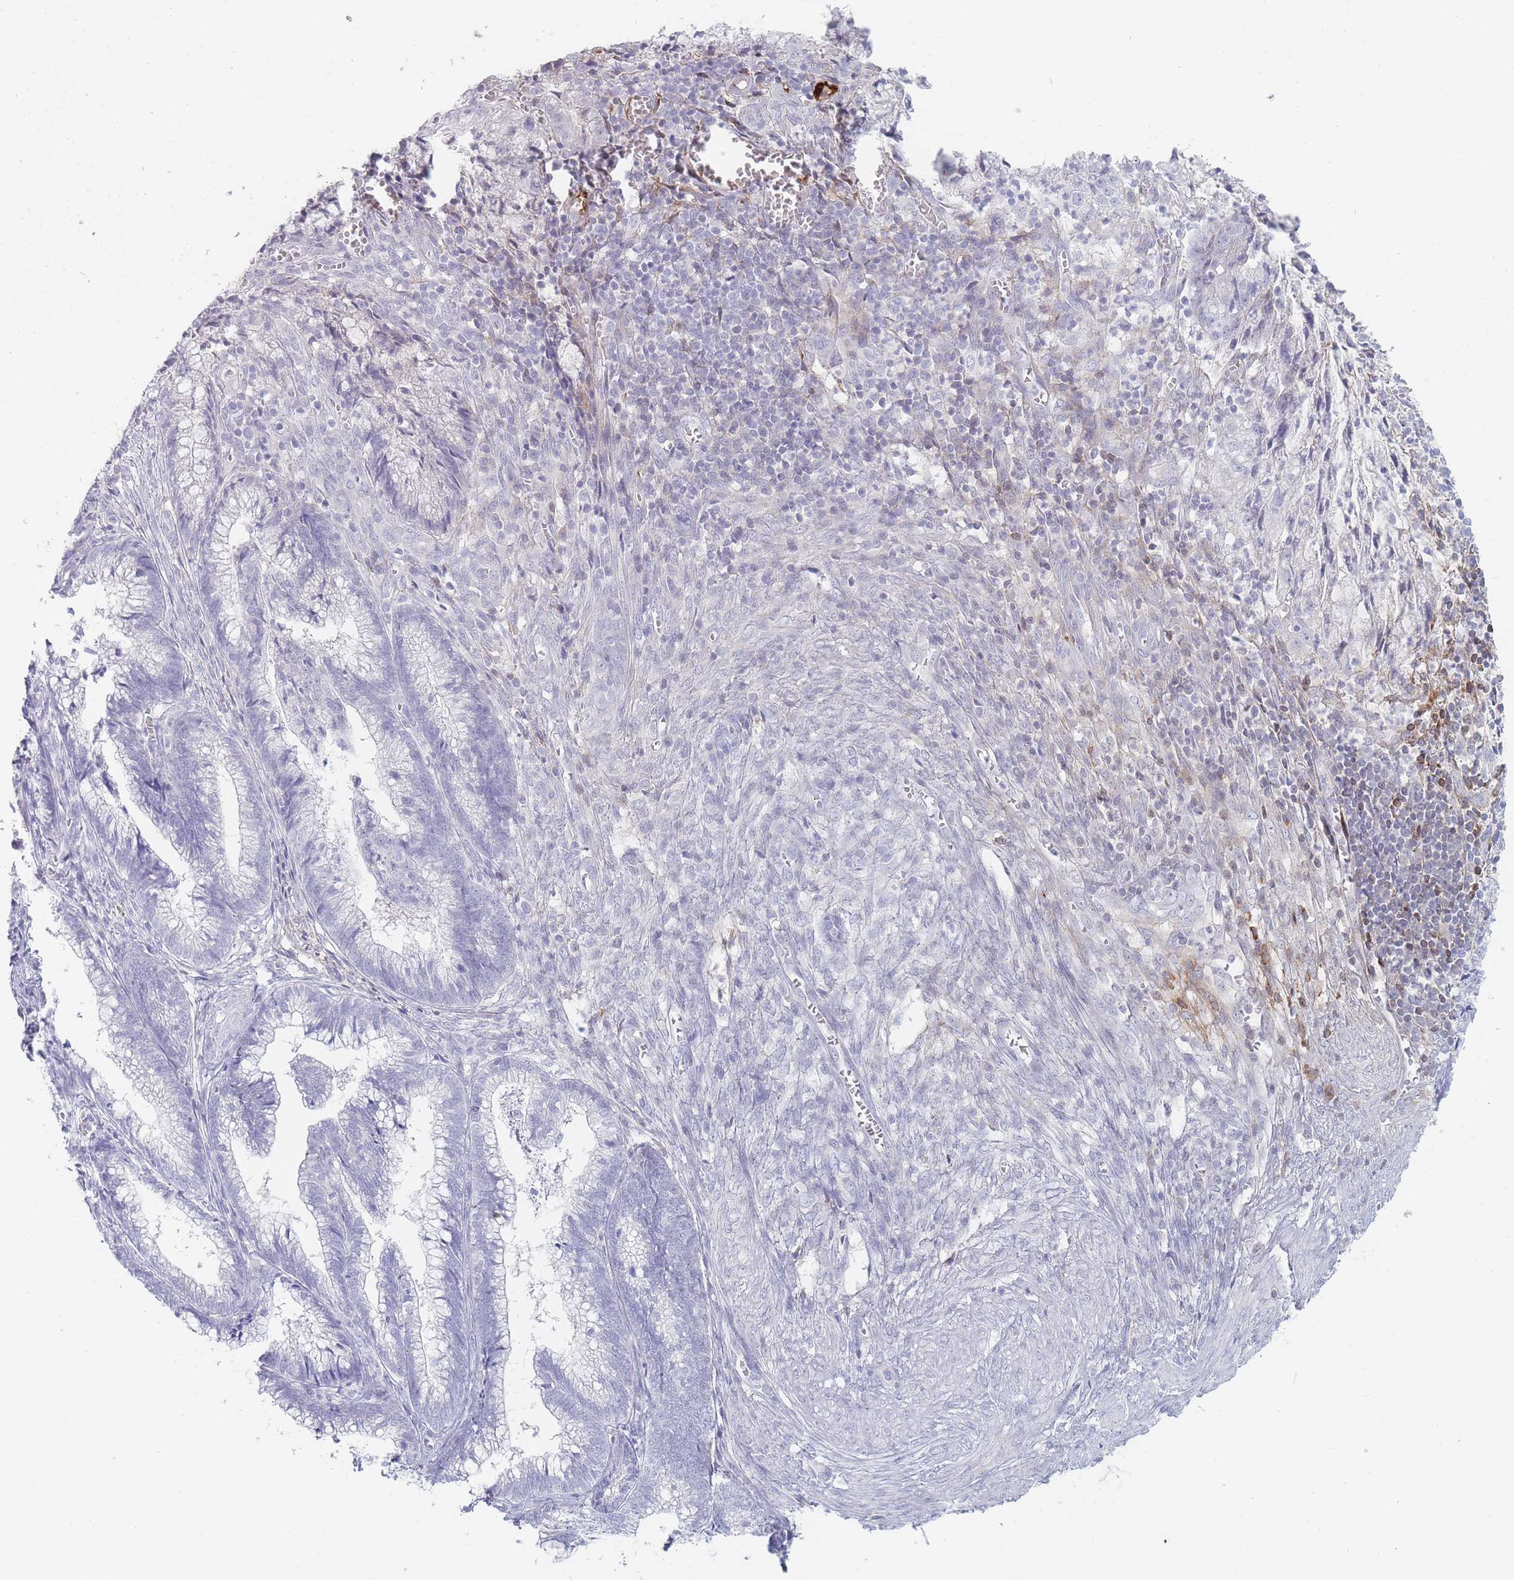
{"staining": {"intensity": "negative", "quantity": "none", "location": "none"}, "tissue": "cervical cancer", "cell_type": "Tumor cells", "image_type": "cancer", "snomed": [{"axis": "morphology", "description": "Adenocarcinoma, NOS"}, {"axis": "topography", "description": "Cervix"}], "caption": "This is an IHC micrograph of cervical cancer (adenocarcinoma). There is no staining in tumor cells.", "gene": "PRG4", "patient": {"sex": "female", "age": 44}}